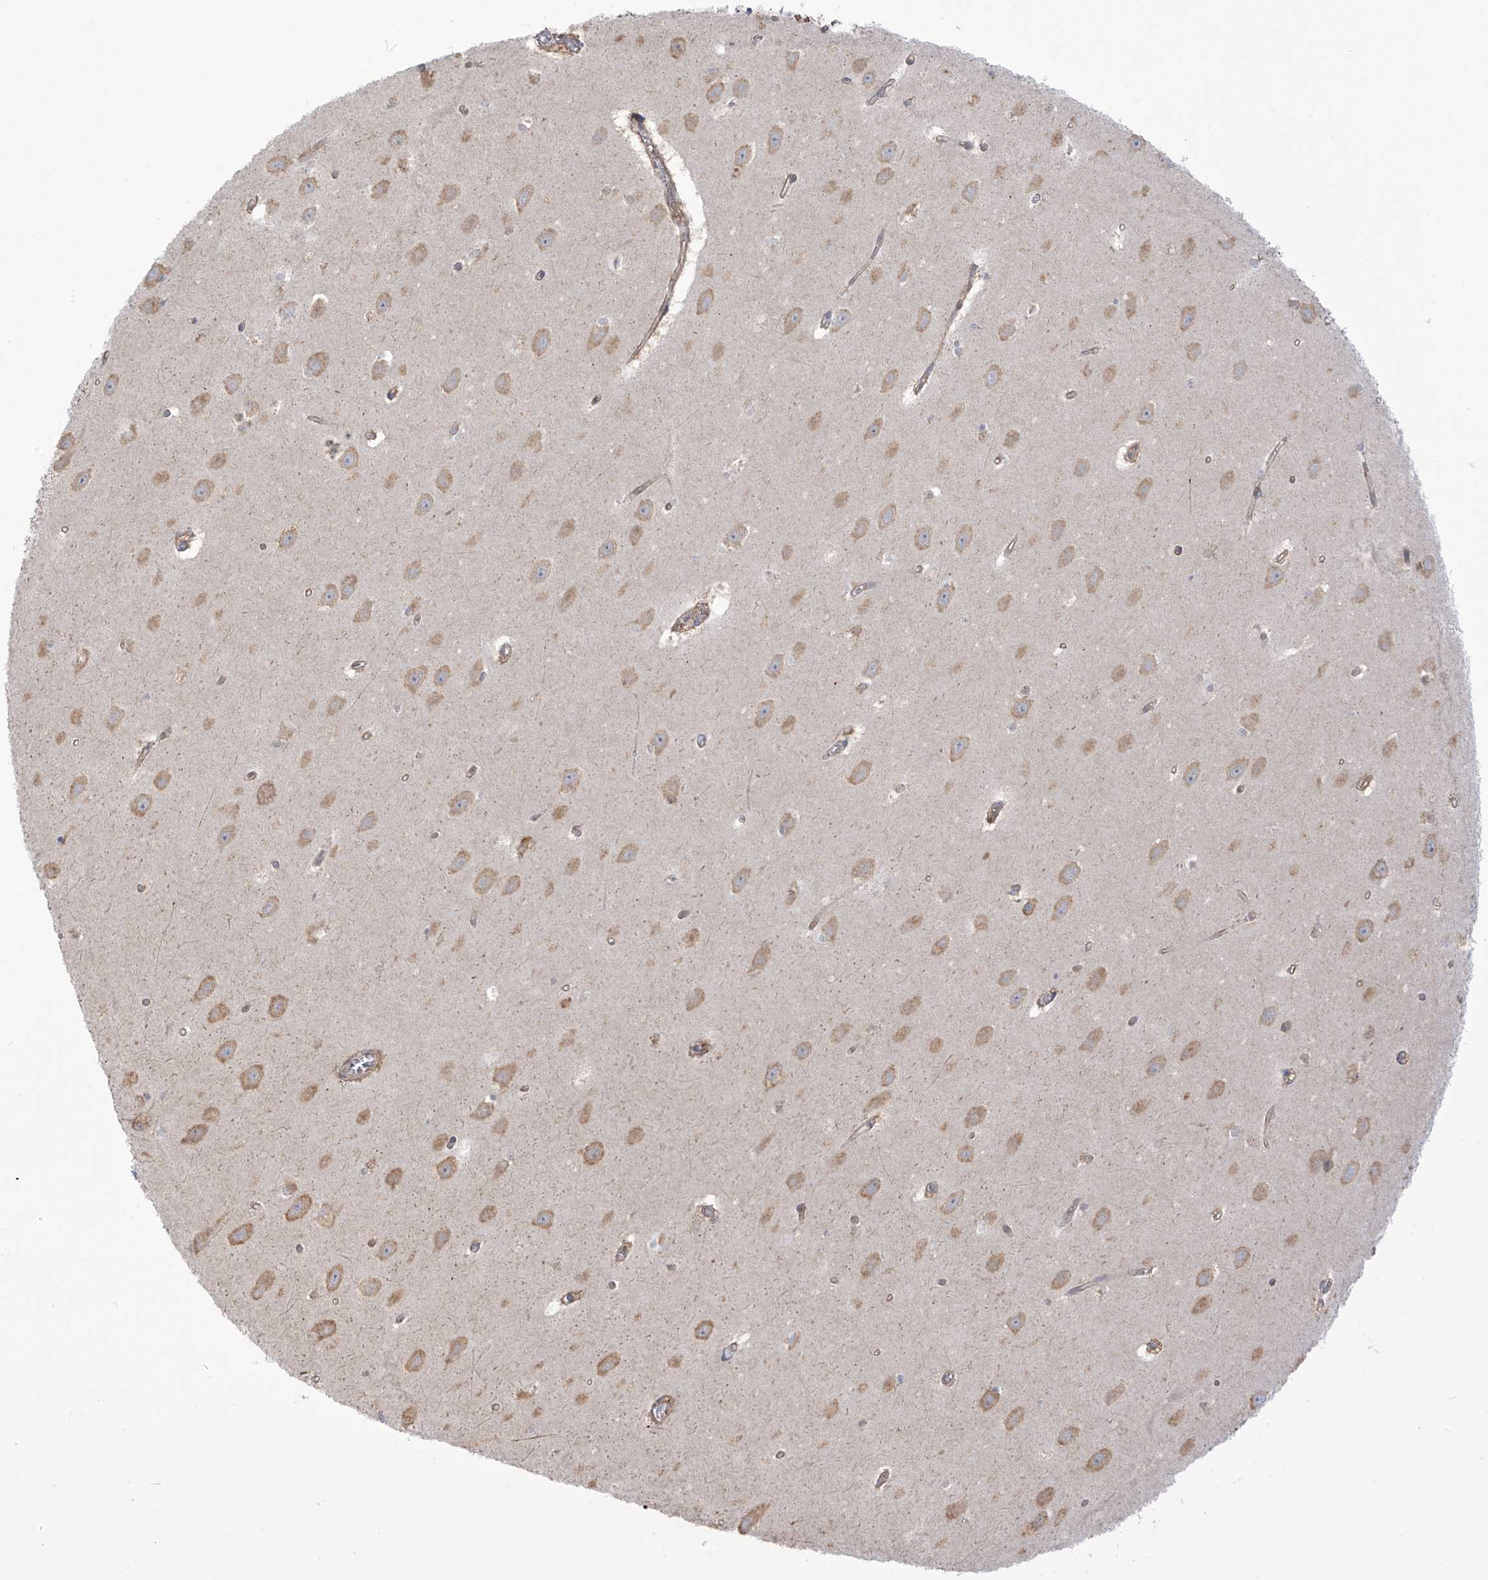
{"staining": {"intensity": "negative", "quantity": "none", "location": "none"}, "tissue": "hippocampus", "cell_type": "Glial cells", "image_type": "normal", "snomed": [{"axis": "morphology", "description": "Normal tissue, NOS"}, {"axis": "topography", "description": "Hippocampus"}], "caption": "This image is of benign hippocampus stained with immunohistochemistry (IHC) to label a protein in brown with the nuclei are counter-stained blue. There is no positivity in glial cells. (DAB IHC, high magnification).", "gene": "KIAA1522", "patient": {"sex": "female", "age": 64}}